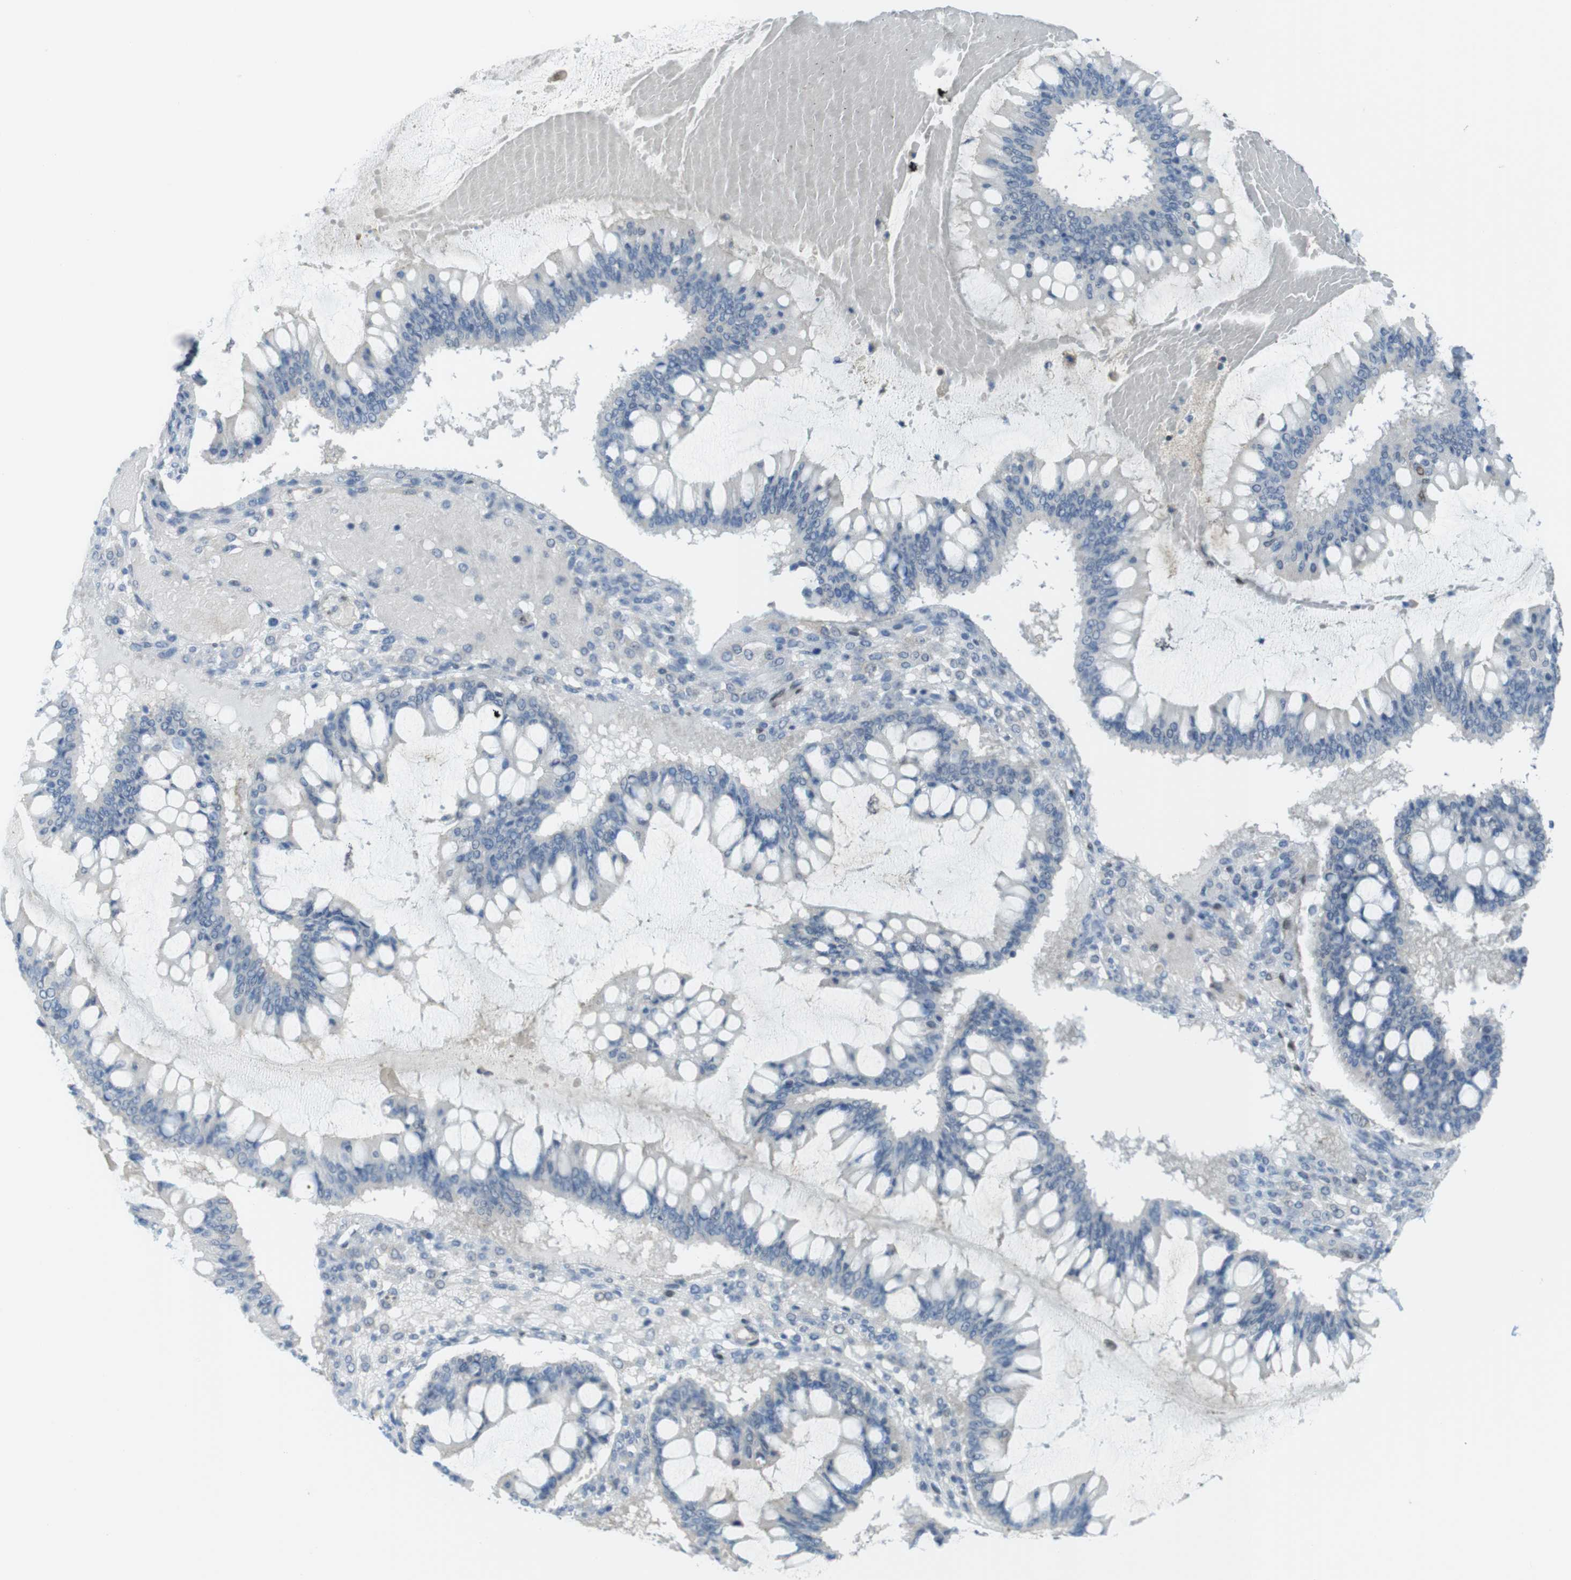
{"staining": {"intensity": "negative", "quantity": "none", "location": "none"}, "tissue": "ovarian cancer", "cell_type": "Tumor cells", "image_type": "cancer", "snomed": [{"axis": "morphology", "description": "Cystadenocarcinoma, mucinous, NOS"}, {"axis": "topography", "description": "Ovary"}], "caption": "Protein analysis of ovarian cancer (mucinous cystadenocarcinoma) displays no significant expression in tumor cells.", "gene": "UBB", "patient": {"sex": "female", "age": 73}}